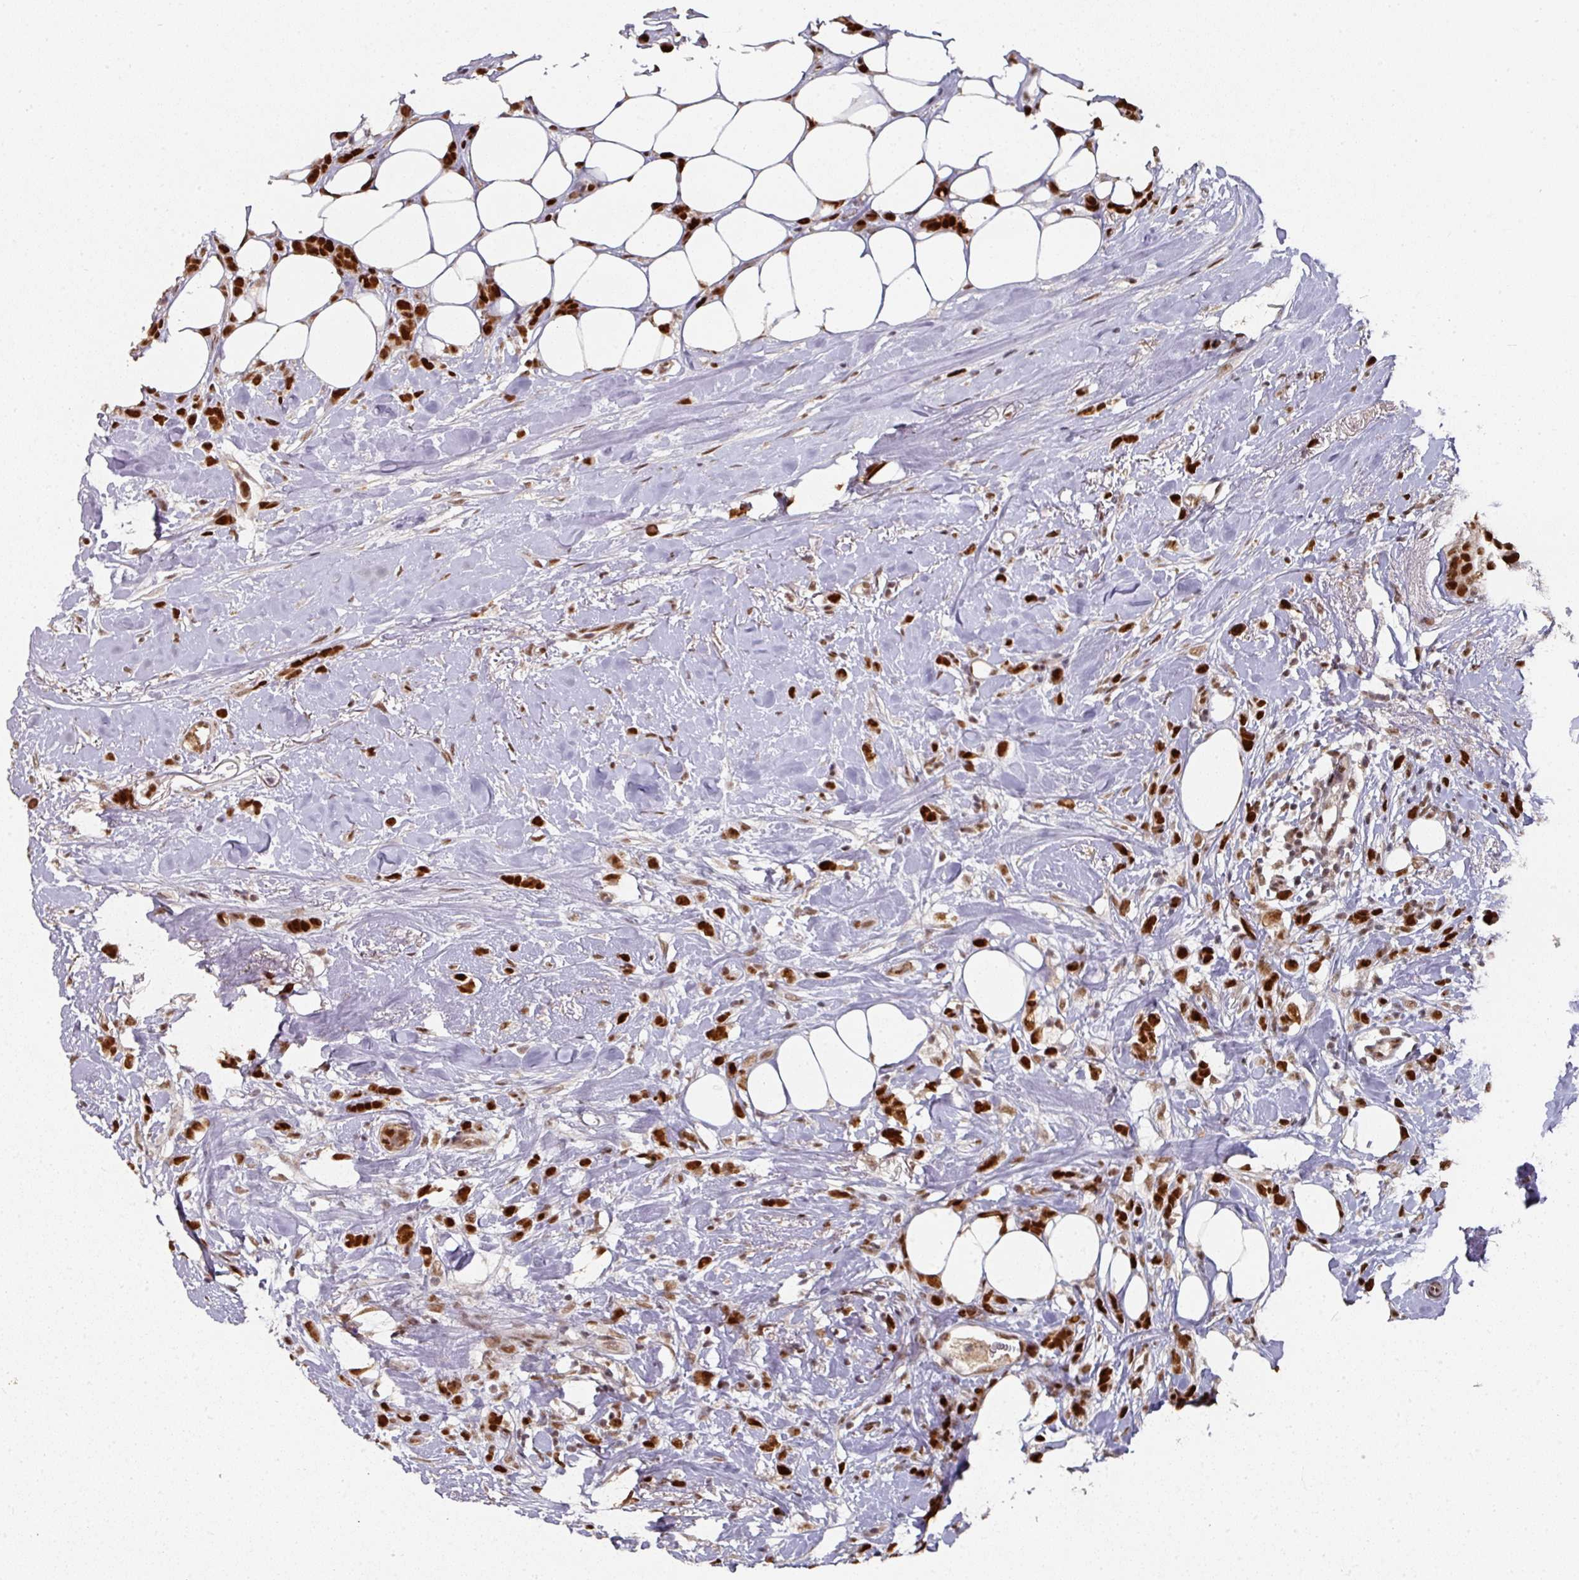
{"staining": {"intensity": "strong", "quantity": ">75%", "location": "nuclear"}, "tissue": "breast cancer", "cell_type": "Tumor cells", "image_type": "cancer", "snomed": [{"axis": "morphology", "description": "Duct carcinoma"}, {"axis": "topography", "description": "Breast"}], "caption": "Protein analysis of breast cancer (infiltrating ductal carcinoma) tissue shows strong nuclear expression in approximately >75% of tumor cells. (DAB IHC with brightfield microscopy, high magnification).", "gene": "MEPCE", "patient": {"sex": "female", "age": 80}}